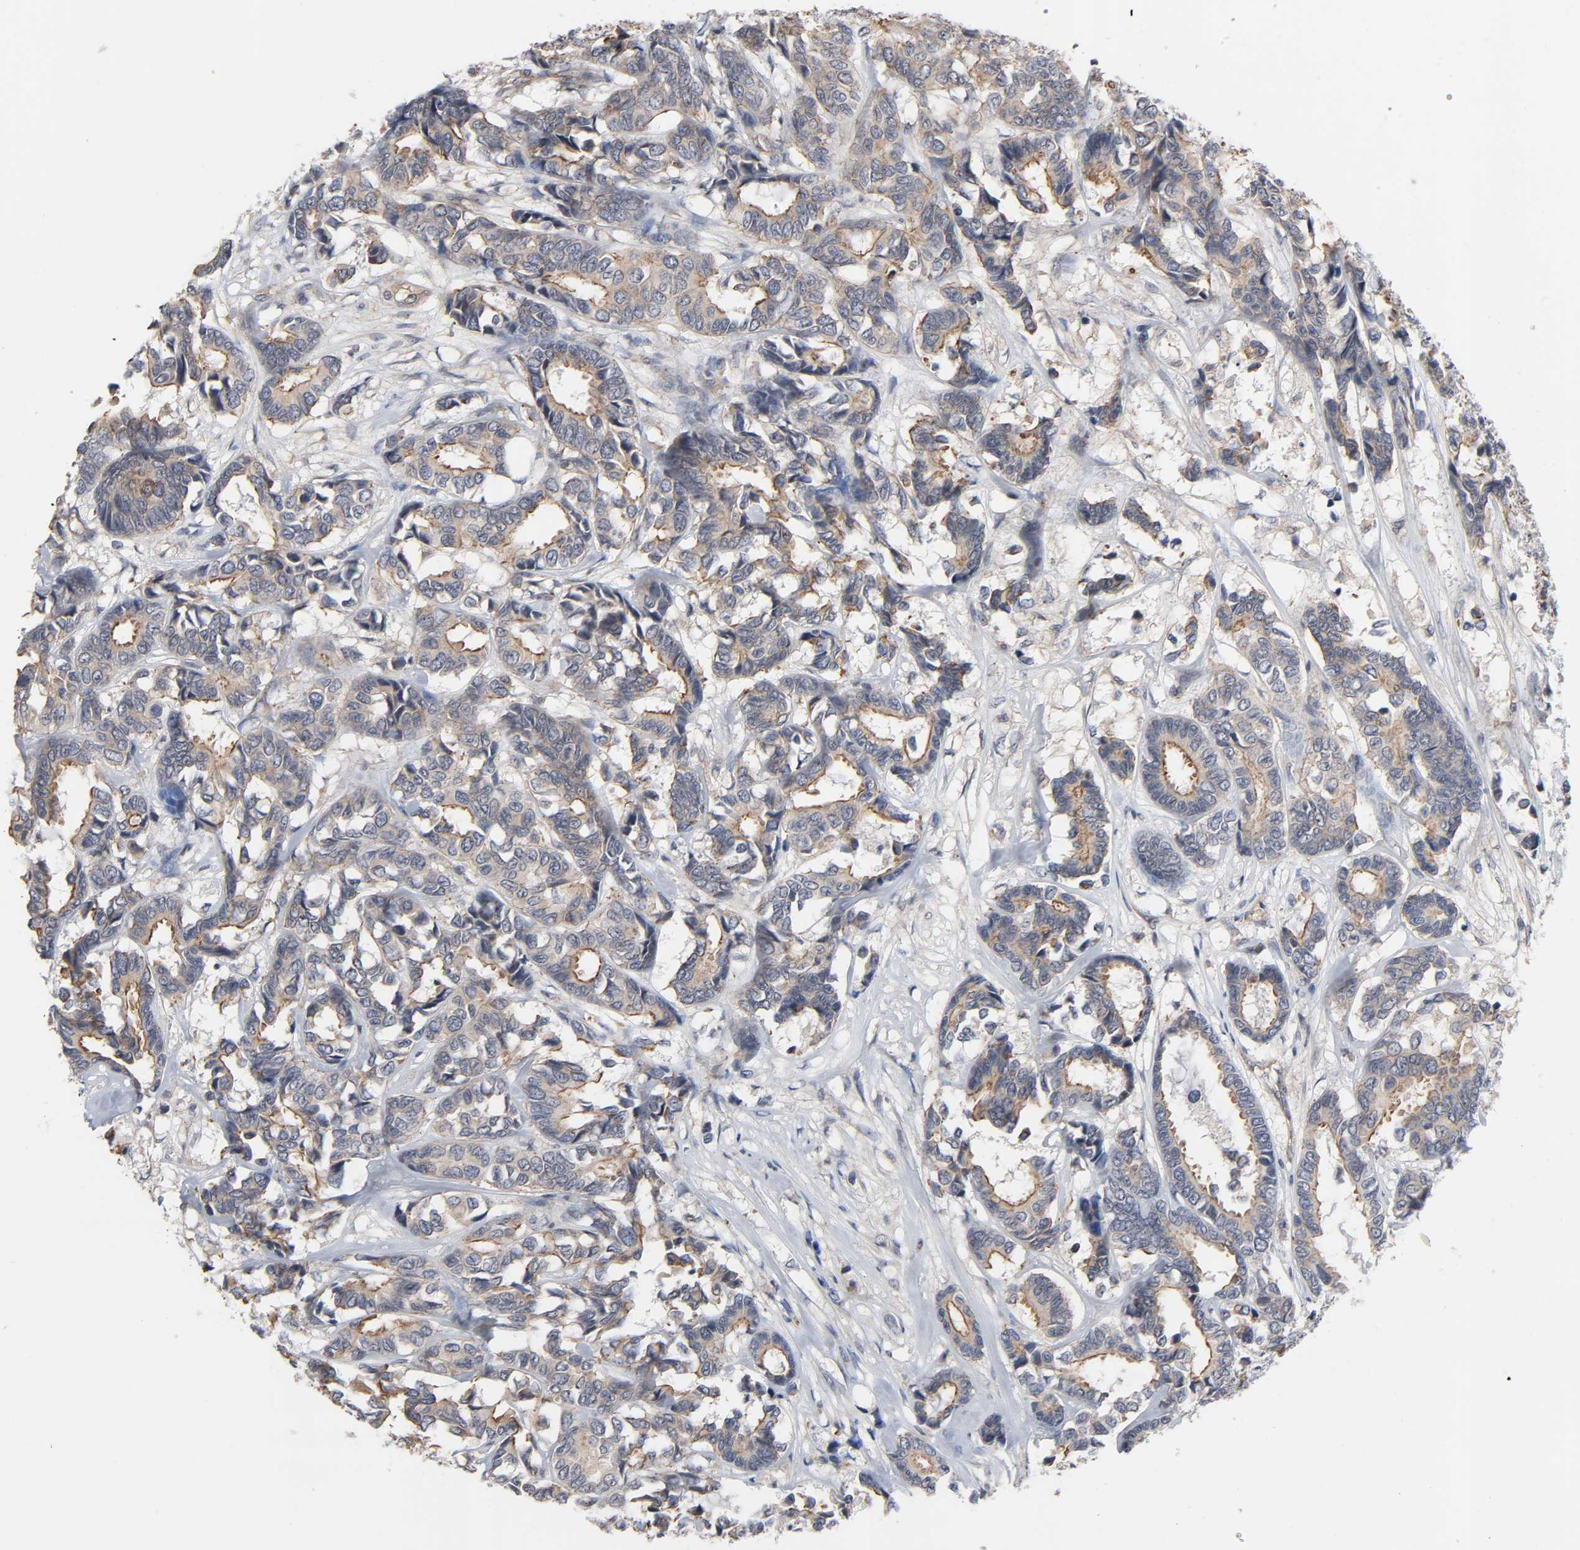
{"staining": {"intensity": "weak", "quantity": ">75%", "location": "cytoplasmic/membranous"}, "tissue": "breast cancer", "cell_type": "Tumor cells", "image_type": "cancer", "snomed": [{"axis": "morphology", "description": "Duct carcinoma"}, {"axis": "topography", "description": "Breast"}], "caption": "Weak cytoplasmic/membranous staining is identified in about >75% of tumor cells in breast cancer (infiltrating ductal carcinoma).", "gene": "DDX10", "patient": {"sex": "female", "age": 87}}